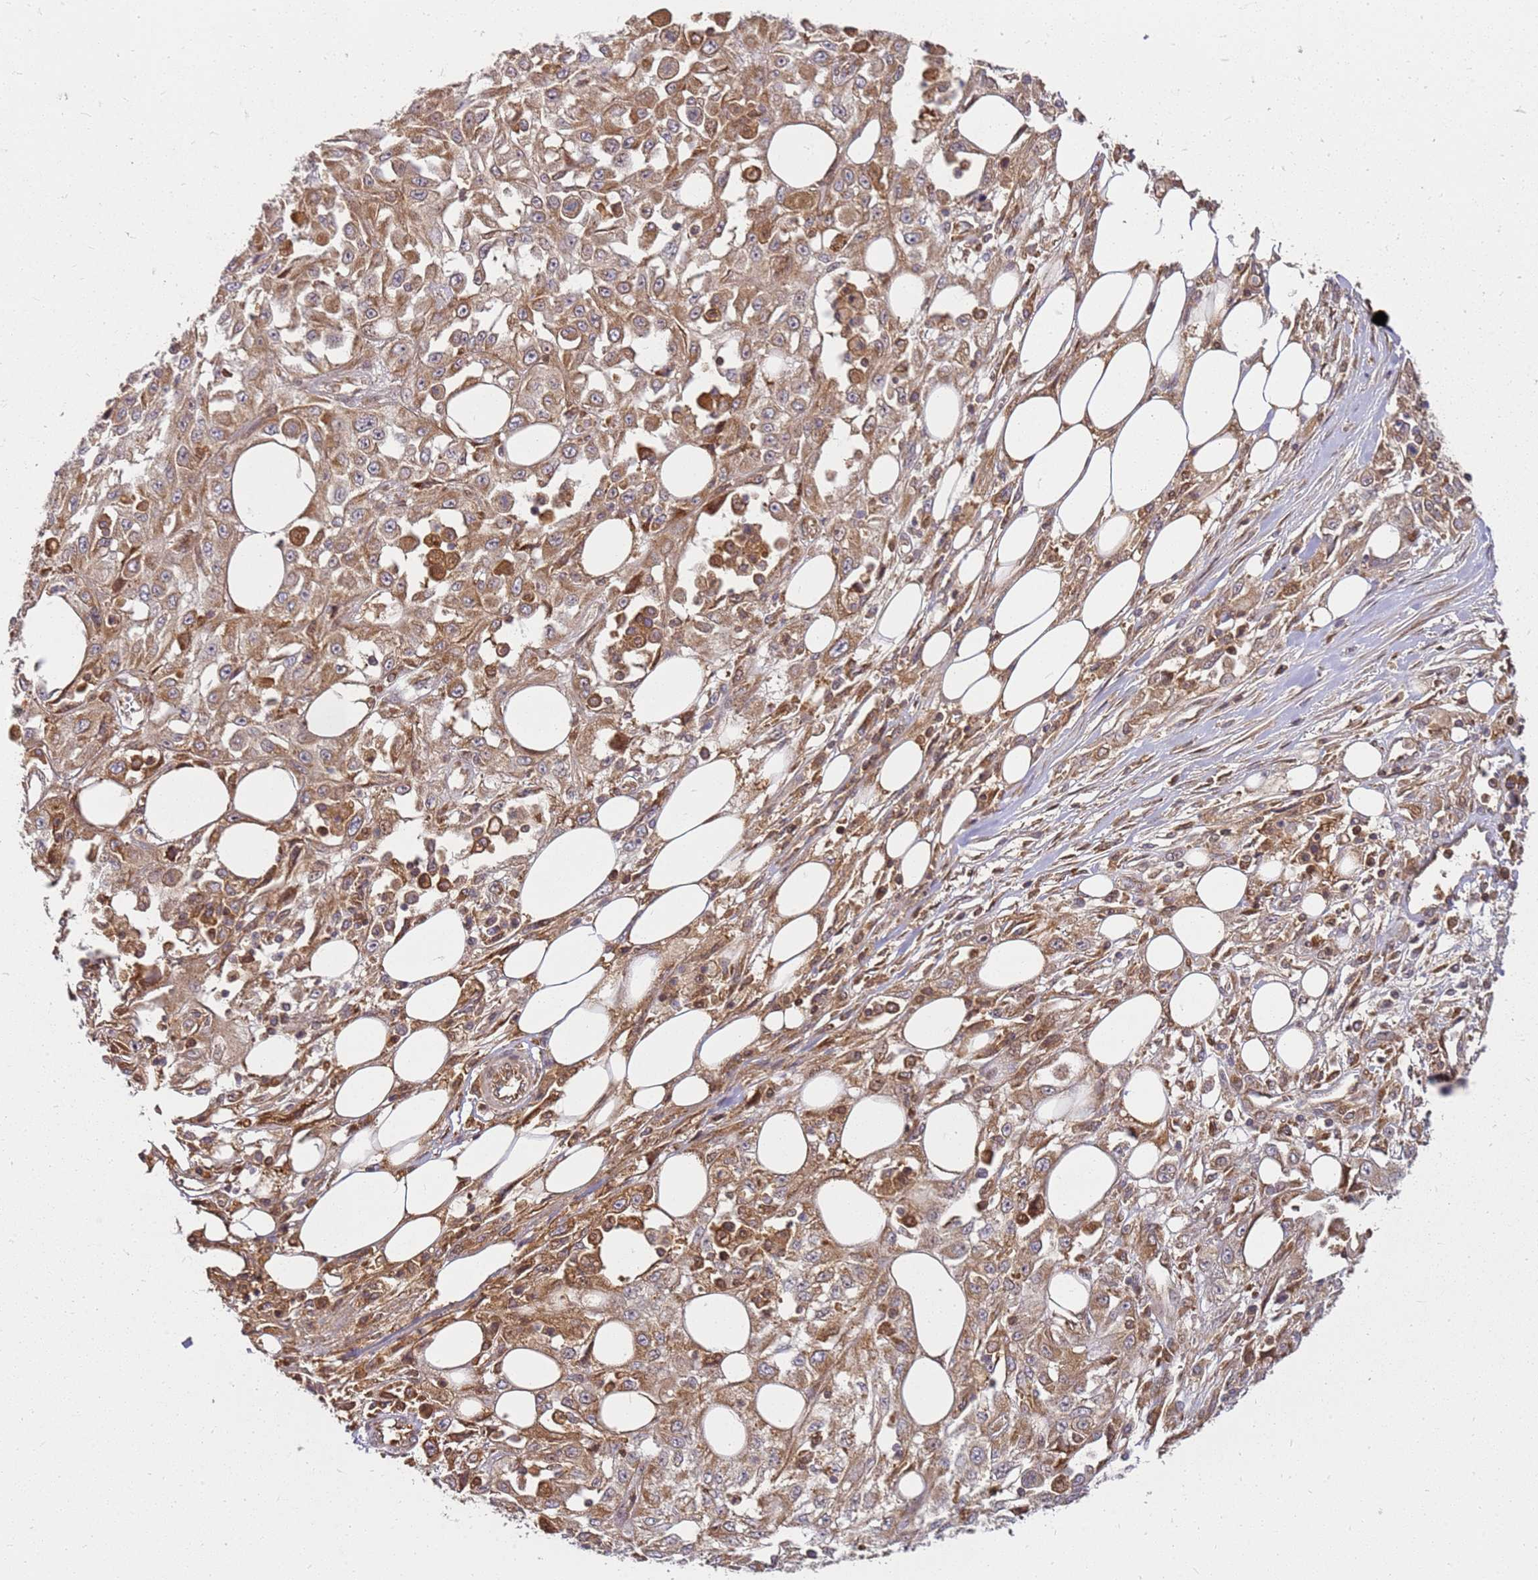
{"staining": {"intensity": "moderate", "quantity": ">75%", "location": "cytoplasmic/membranous"}, "tissue": "skin cancer", "cell_type": "Tumor cells", "image_type": "cancer", "snomed": [{"axis": "morphology", "description": "Squamous cell carcinoma, NOS"}, {"axis": "morphology", "description": "Squamous cell carcinoma, metastatic, NOS"}, {"axis": "topography", "description": "Skin"}, {"axis": "topography", "description": "Lymph node"}], "caption": "This is a histology image of IHC staining of skin cancer (squamous cell carcinoma), which shows moderate expression in the cytoplasmic/membranous of tumor cells.", "gene": "CCDC159", "patient": {"sex": "male", "age": 75}}